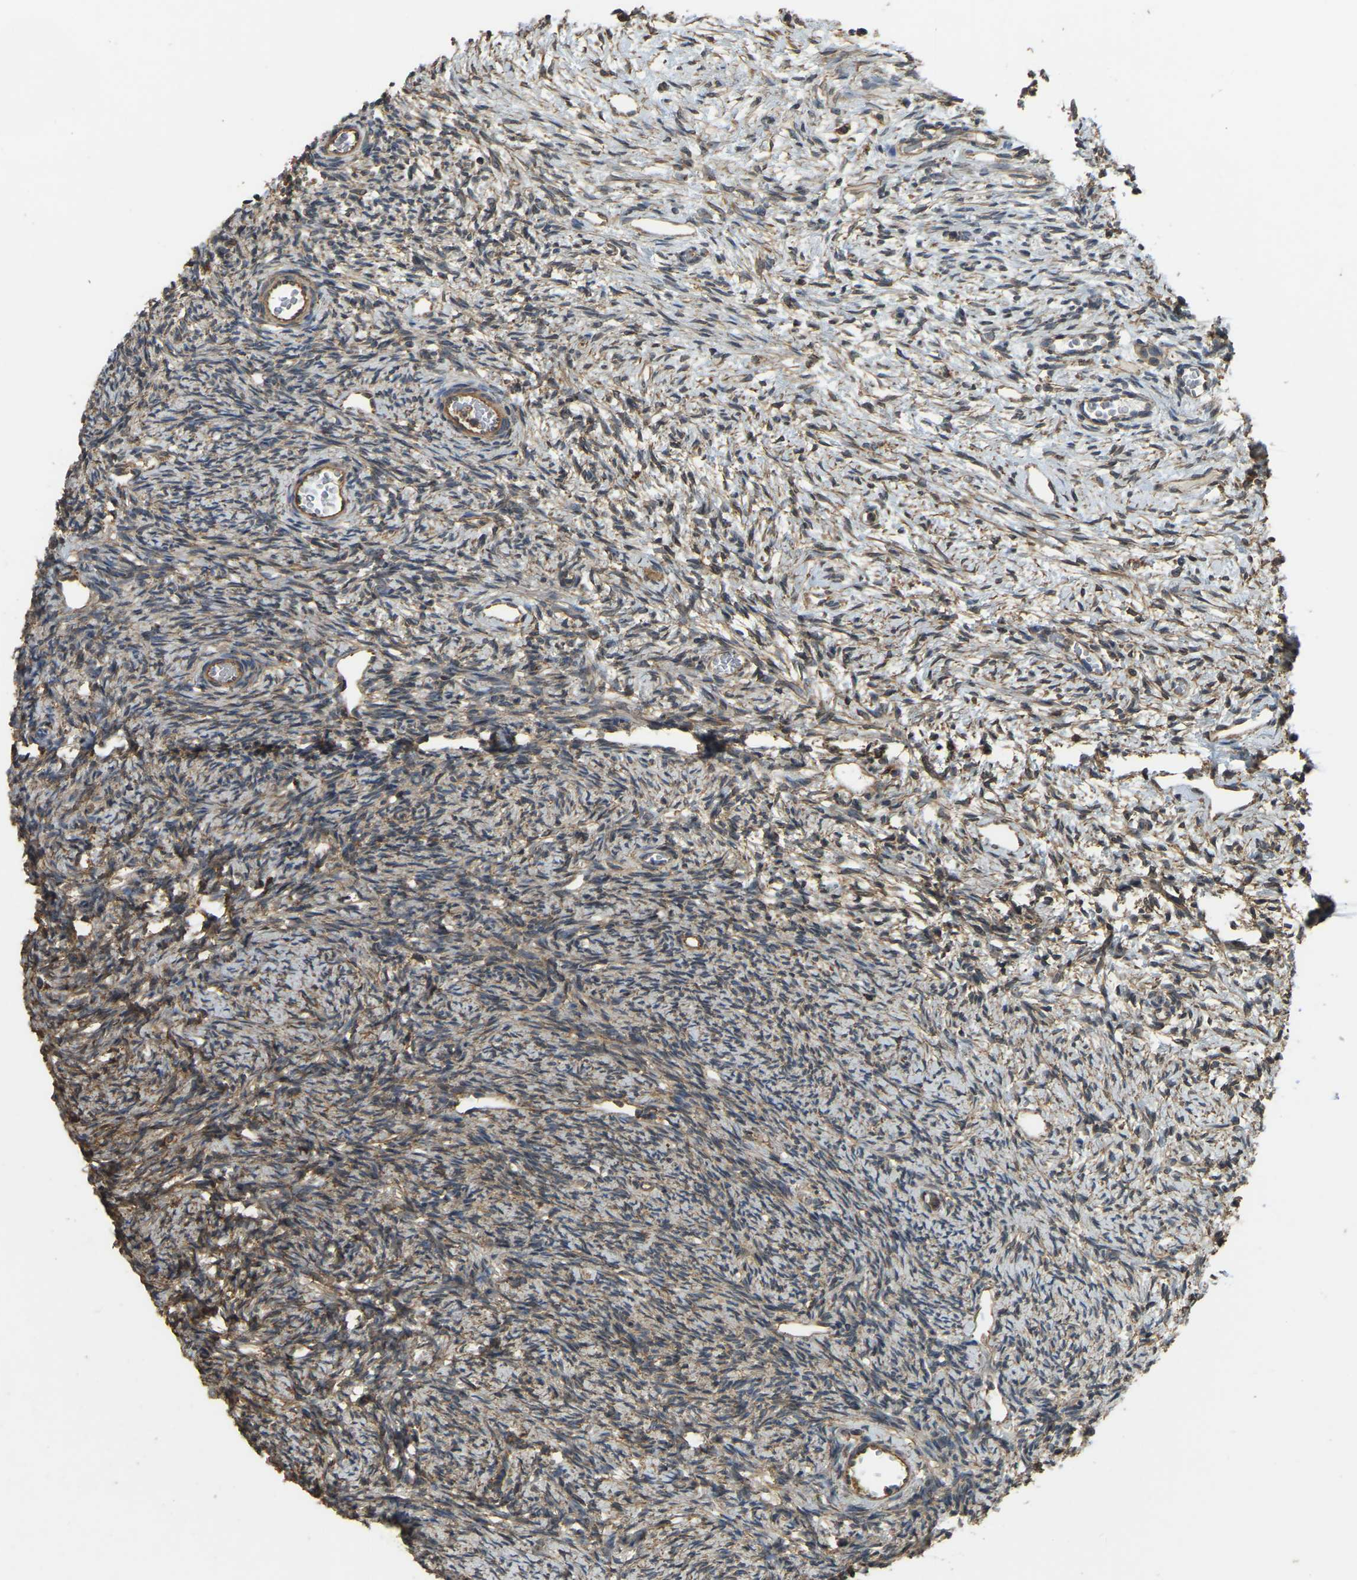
{"staining": {"intensity": "strong", "quantity": ">75%", "location": "cytoplasmic/membranous"}, "tissue": "ovary", "cell_type": "Follicle cells", "image_type": "normal", "snomed": [{"axis": "morphology", "description": "Normal tissue, NOS"}, {"axis": "topography", "description": "Ovary"}], "caption": "Immunohistochemical staining of normal human ovary shows >75% levels of strong cytoplasmic/membranous protein staining in approximately >75% of follicle cells. Ihc stains the protein of interest in brown and the nuclei are stained blue.", "gene": "GNG2", "patient": {"sex": "female", "age": 33}}